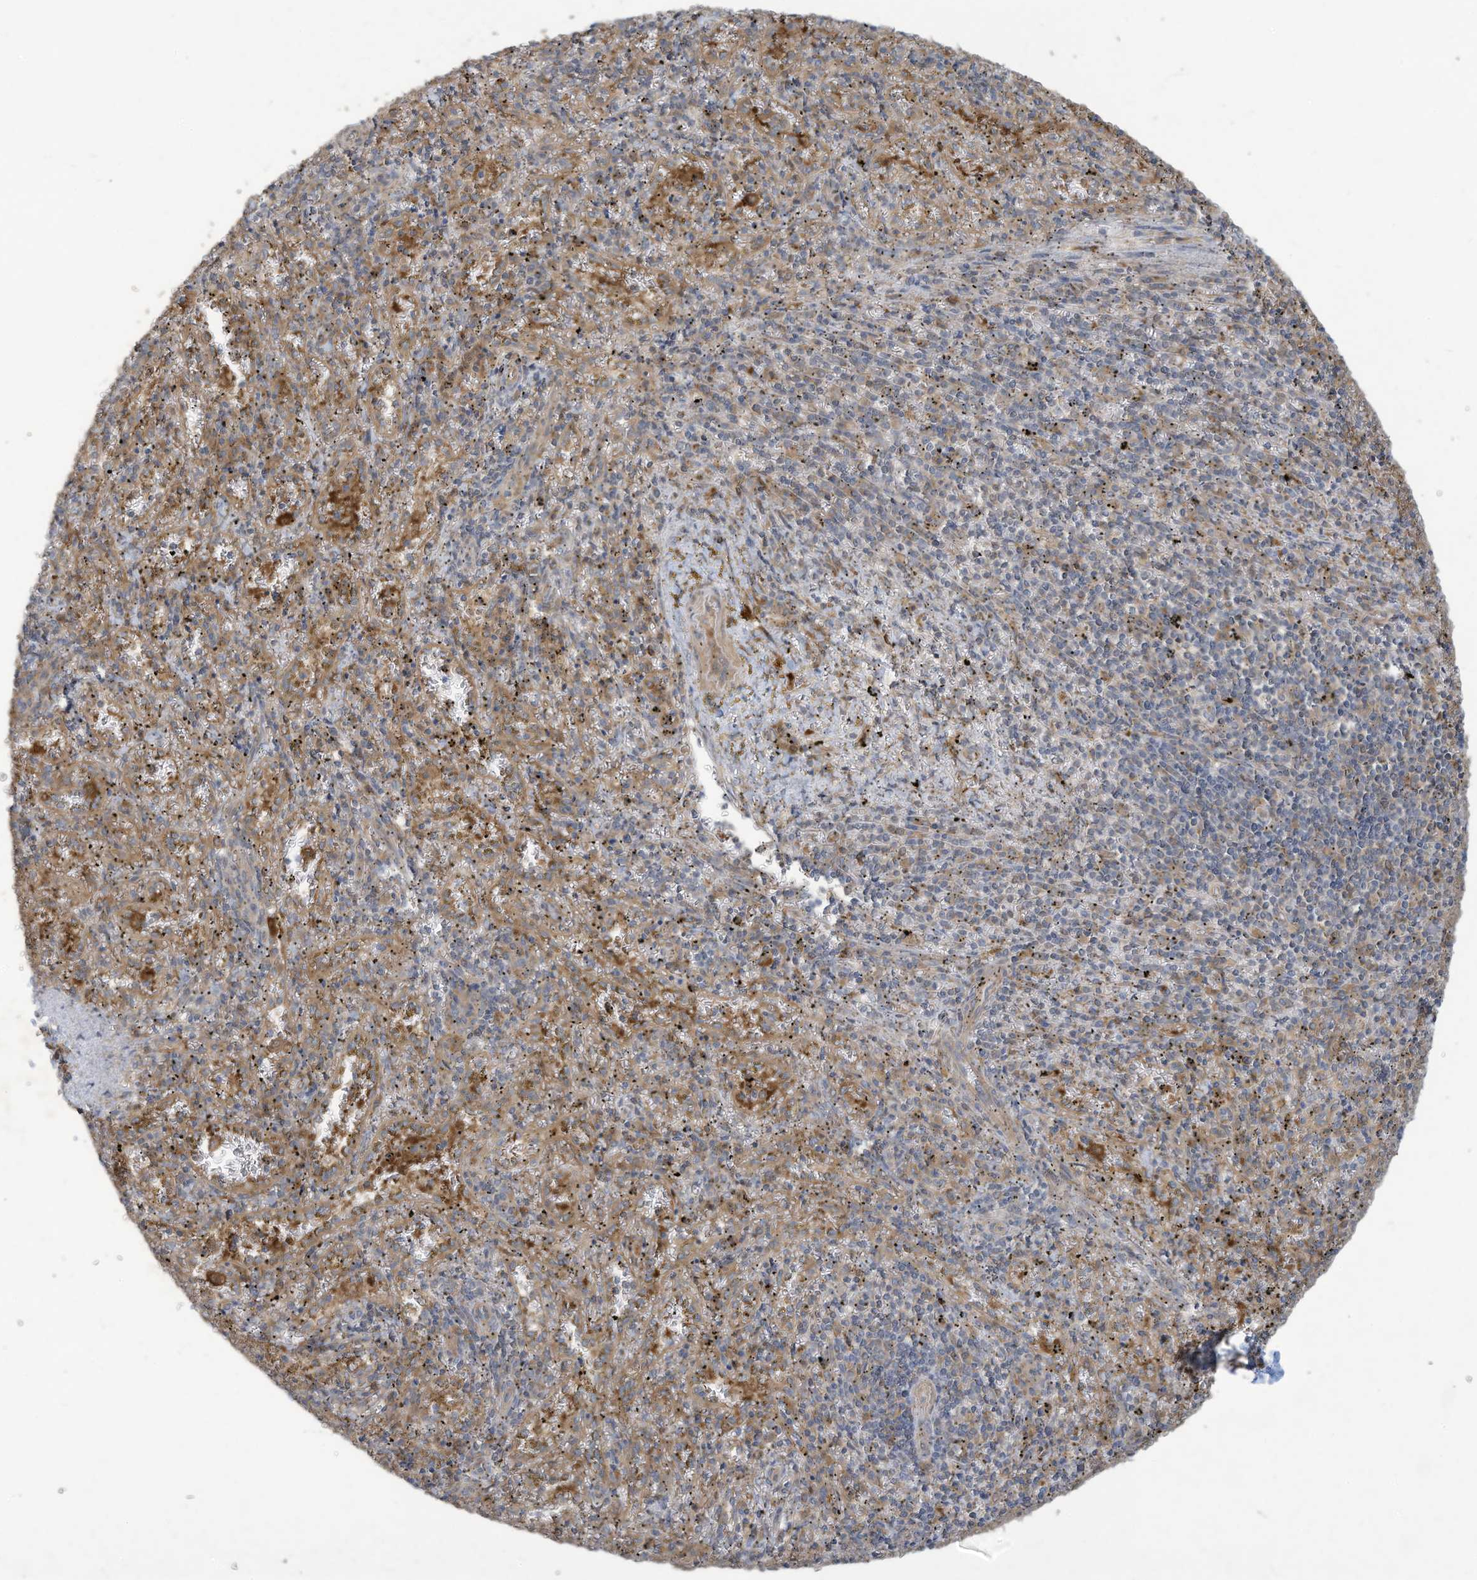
{"staining": {"intensity": "moderate", "quantity": ">75%", "location": "cytoplasmic/membranous"}, "tissue": "spleen", "cell_type": "Cells in red pulp", "image_type": "normal", "snomed": [{"axis": "morphology", "description": "Normal tissue, NOS"}, {"axis": "topography", "description": "Spleen"}], "caption": "Immunohistochemistry (IHC) staining of normal spleen, which demonstrates medium levels of moderate cytoplasmic/membranous staining in about >75% of cells in red pulp indicating moderate cytoplasmic/membranous protein staining. The staining was performed using DAB (brown) for protein detection and nuclei were counterstained in hematoxylin (blue).", "gene": "ADI1", "patient": {"sex": "male", "age": 11}}